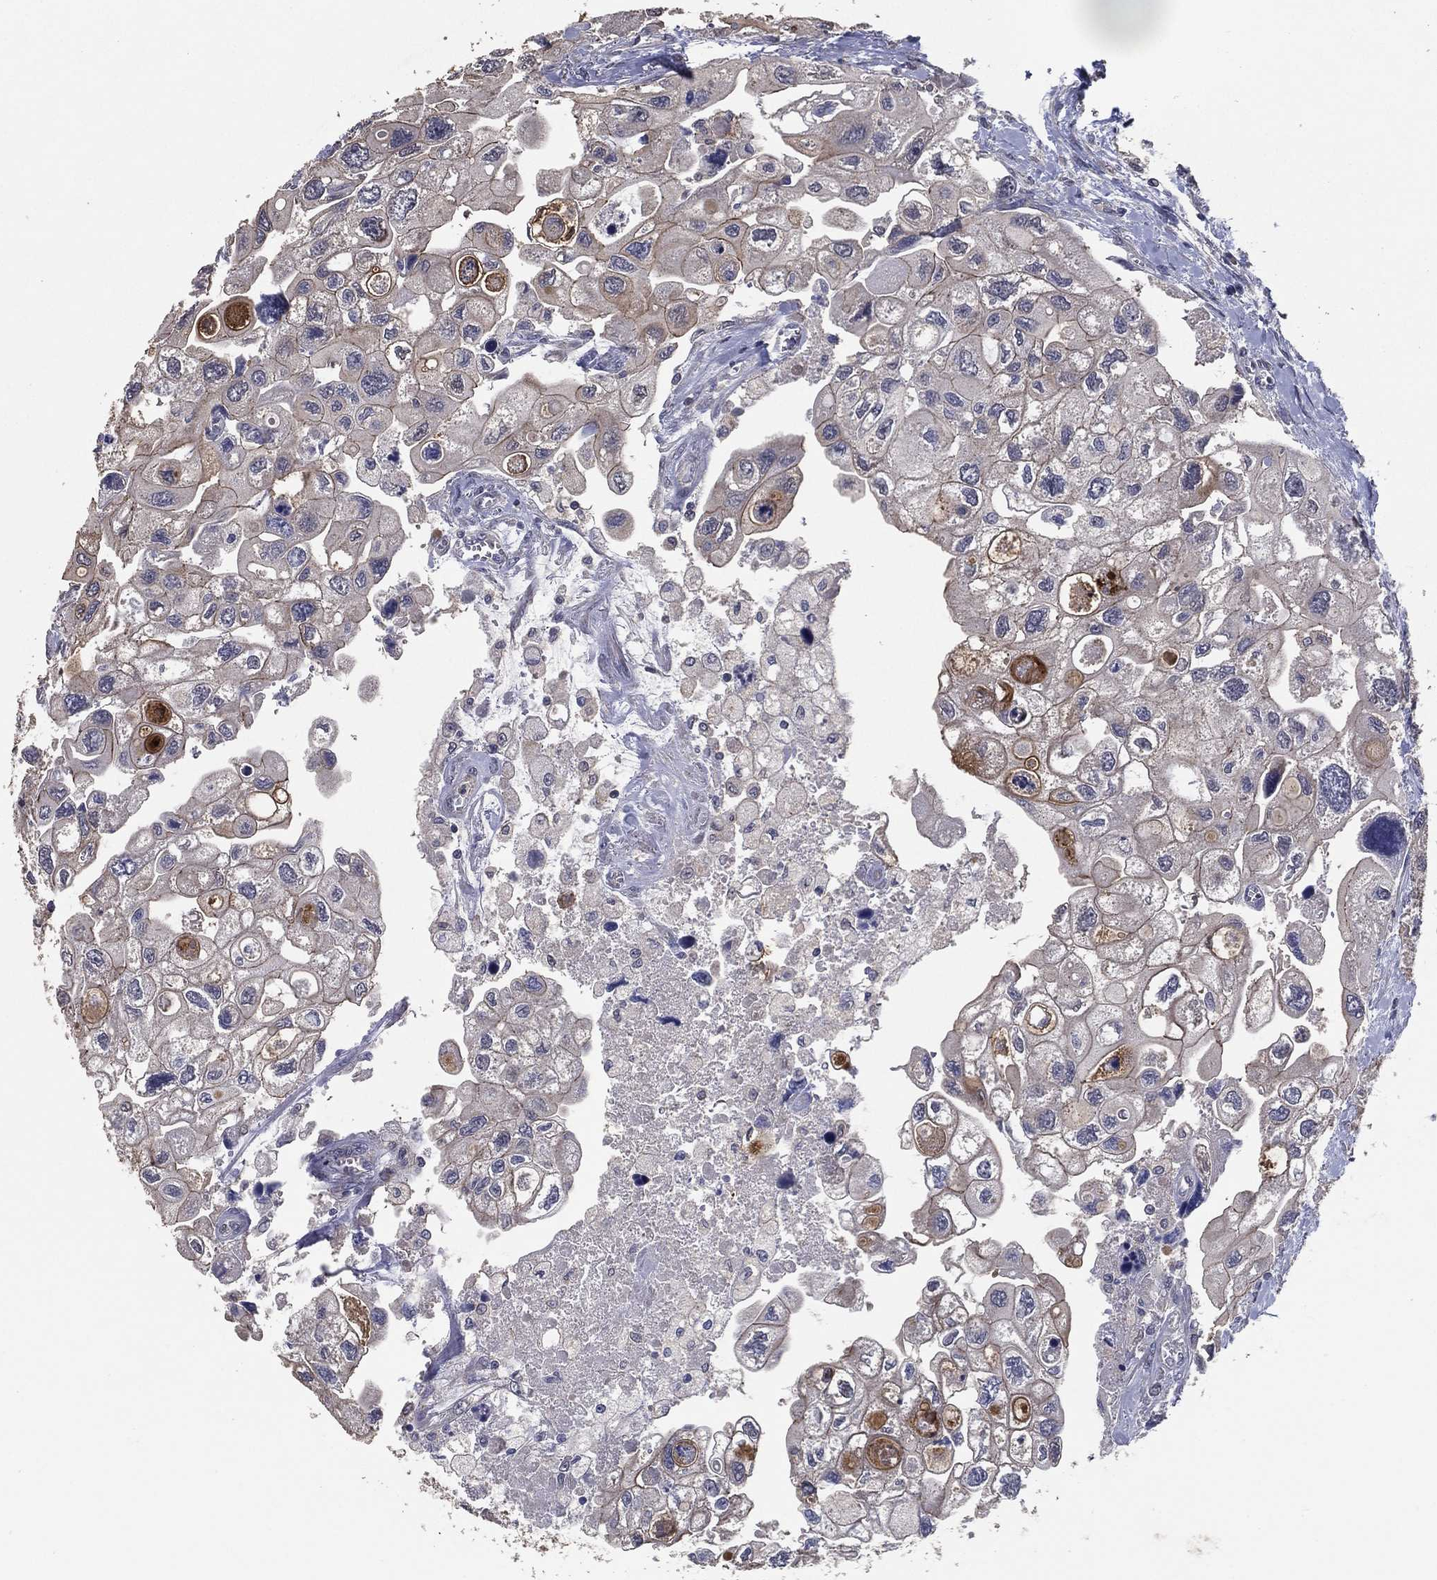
{"staining": {"intensity": "moderate", "quantity": "<25%", "location": "cytoplasmic/membranous"}, "tissue": "urothelial cancer", "cell_type": "Tumor cells", "image_type": "cancer", "snomed": [{"axis": "morphology", "description": "Urothelial carcinoma, High grade"}, {"axis": "topography", "description": "Urinary bladder"}], "caption": "Urothelial cancer stained for a protein (brown) demonstrates moderate cytoplasmic/membranous positive positivity in approximately <25% of tumor cells.", "gene": "PCNT", "patient": {"sex": "male", "age": 59}}